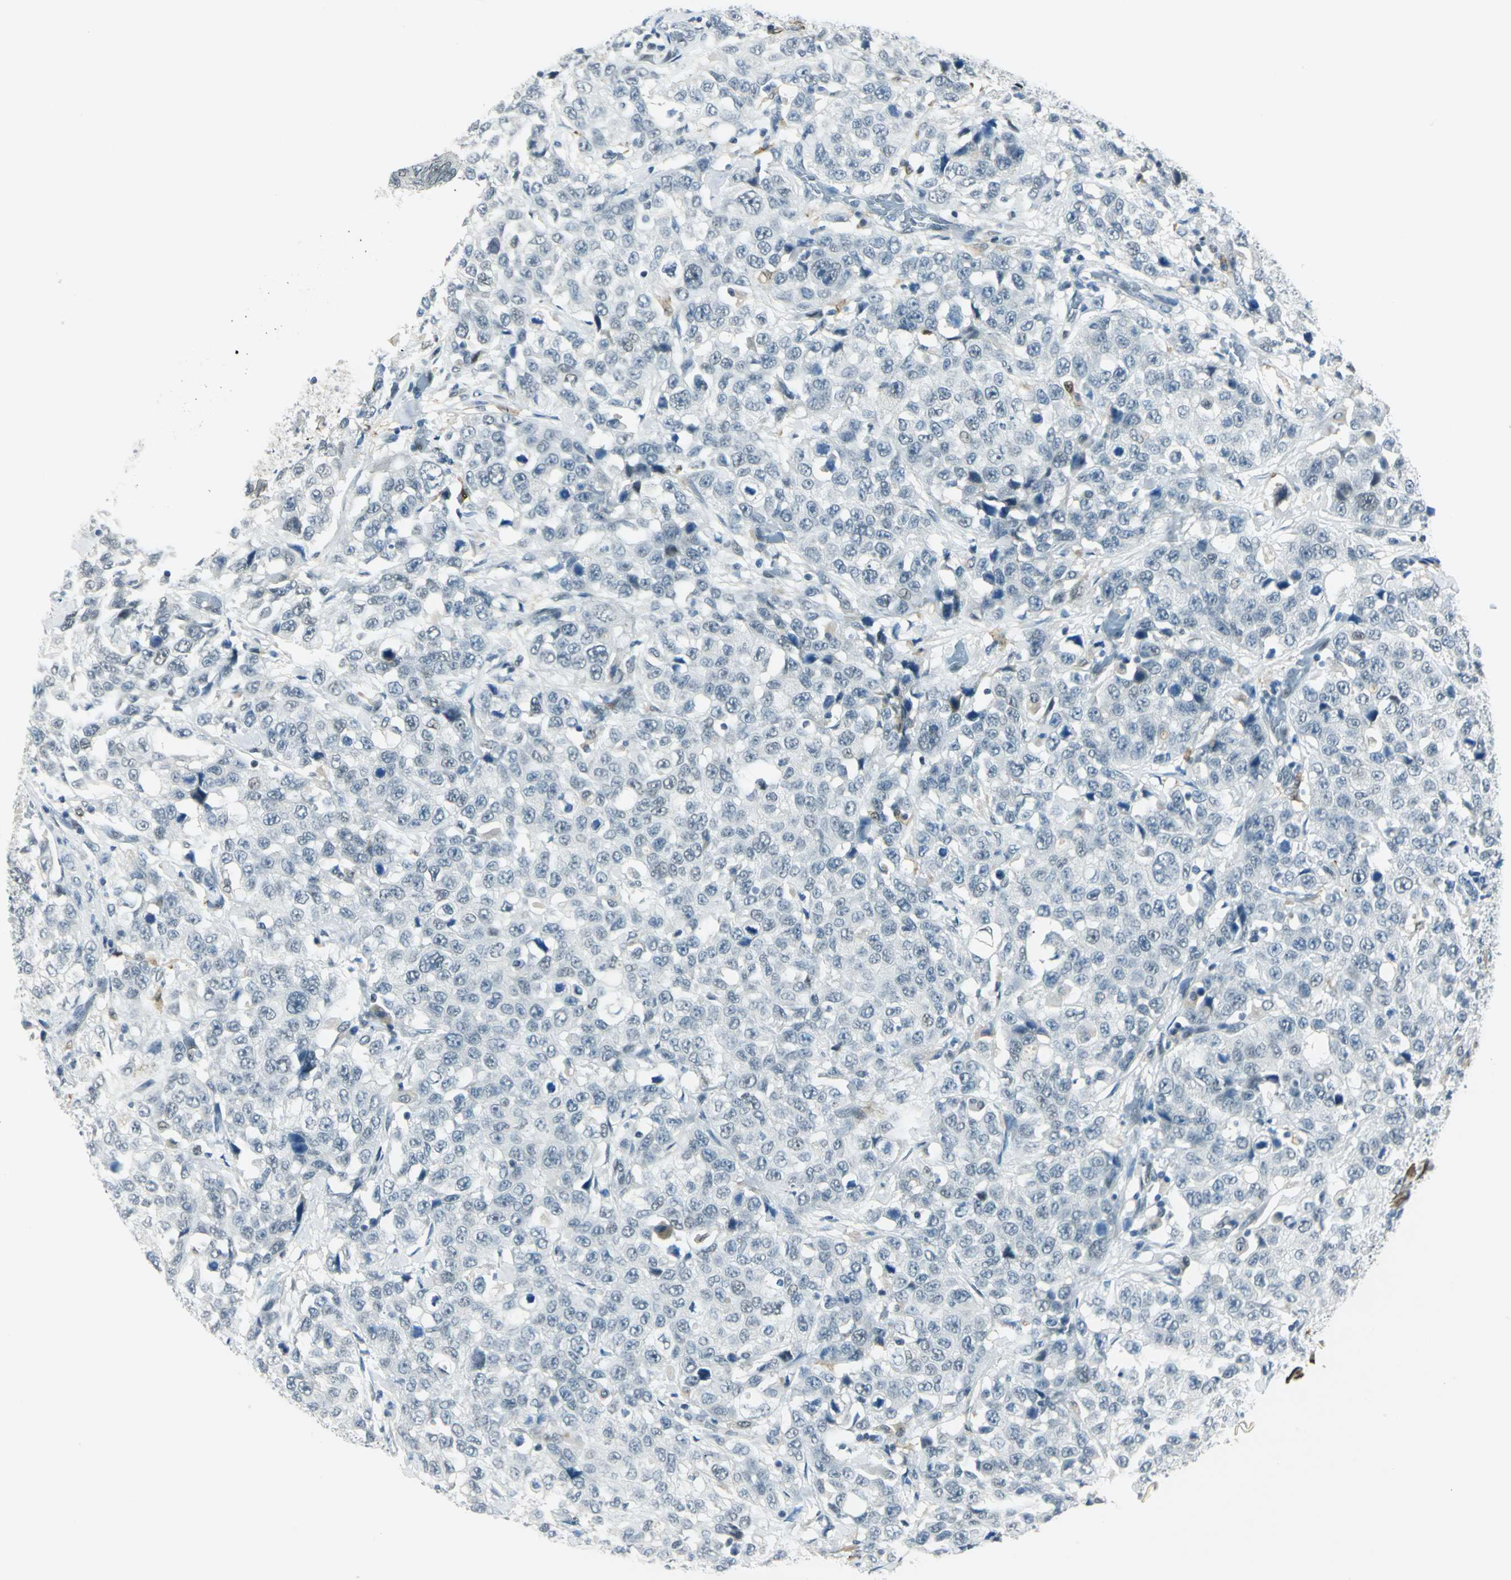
{"staining": {"intensity": "negative", "quantity": "none", "location": "none"}, "tissue": "stomach cancer", "cell_type": "Tumor cells", "image_type": "cancer", "snomed": [{"axis": "morphology", "description": "Normal tissue, NOS"}, {"axis": "morphology", "description": "Adenocarcinoma, NOS"}, {"axis": "topography", "description": "Stomach"}], "caption": "This is a micrograph of immunohistochemistry (IHC) staining of stomach cancer (adenocarcinoma), which shows no expression in tumor cells. (DAB (3,3'-diaminobenzidine) immunohistochemistry (IHC) visualized using brightfield microscopy, high magnification).", "gene": "MTMR10", "patient": {"sex": "male", "age": 48}}